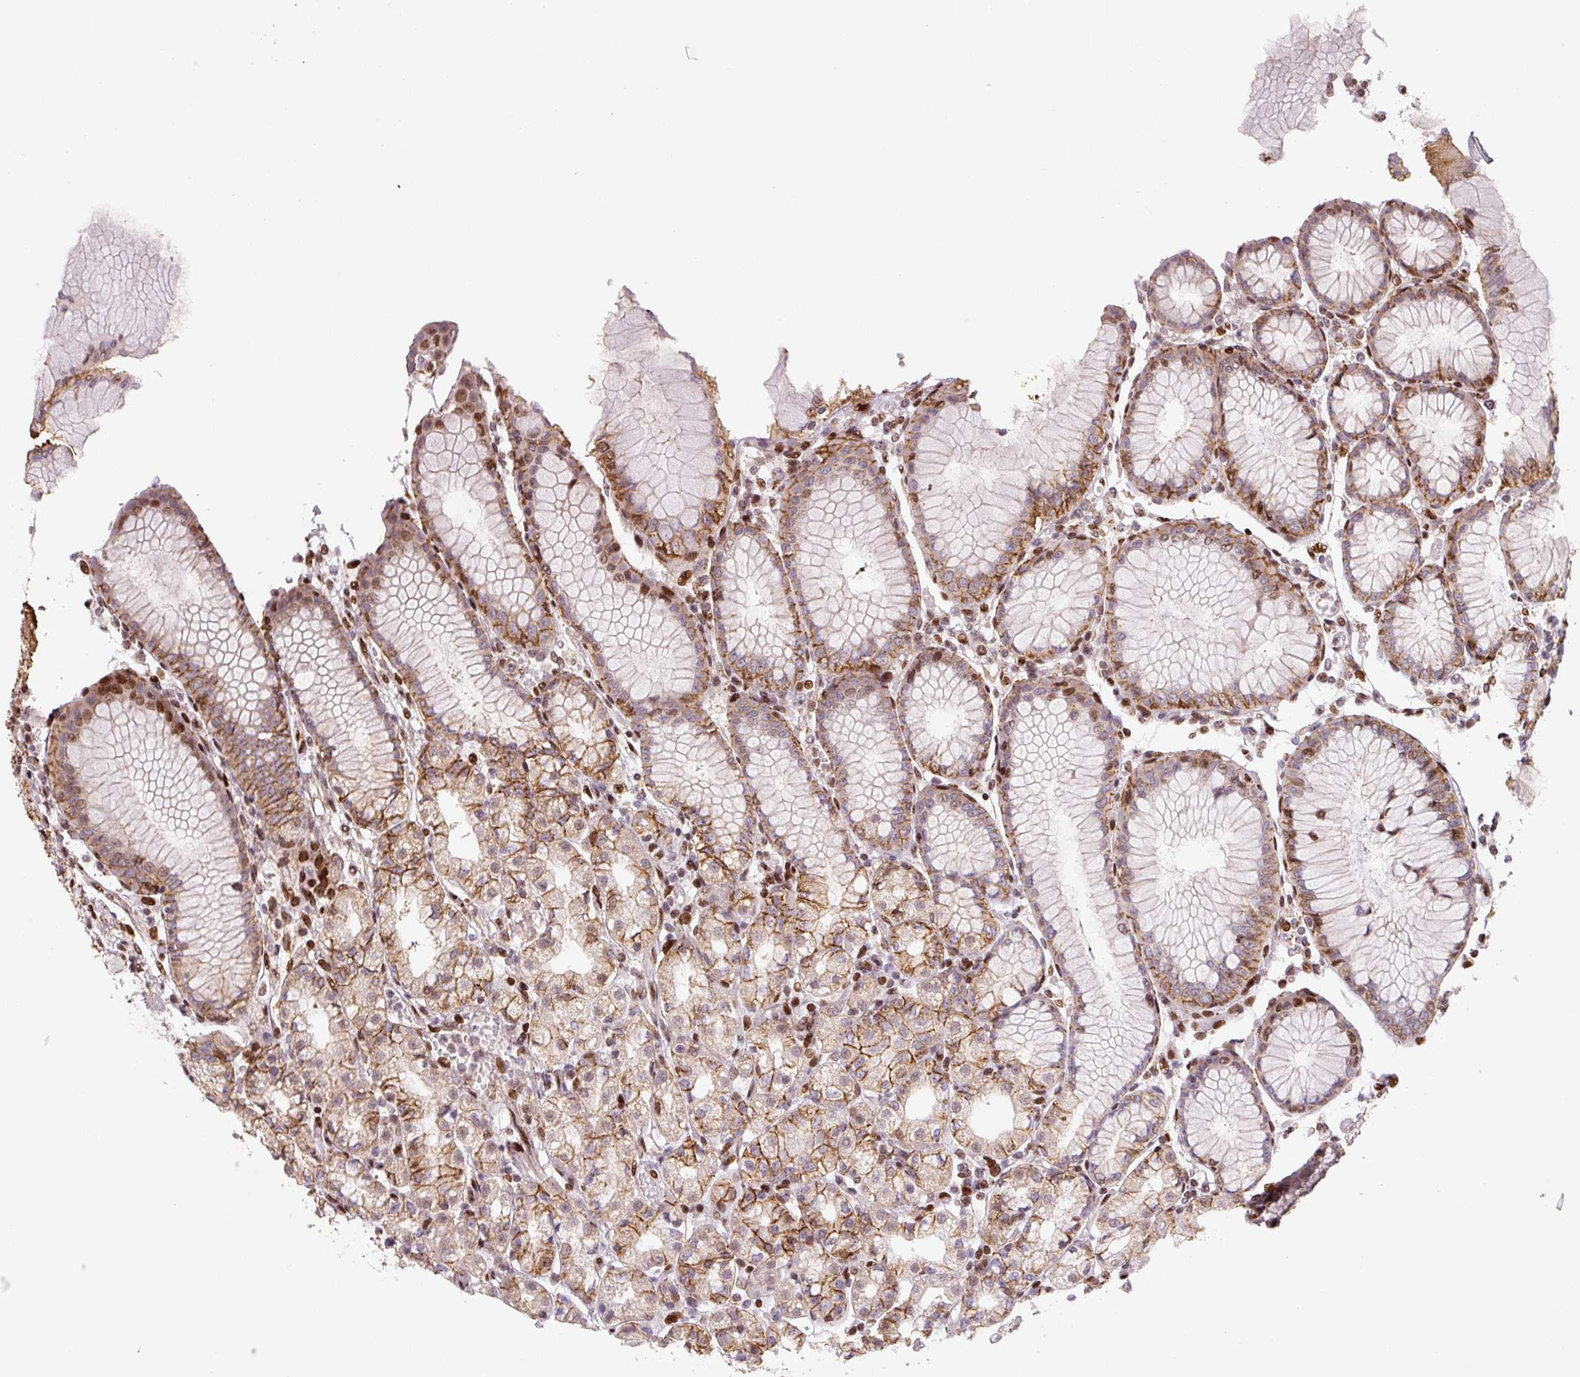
{"staining": {"intensity": "moderate", "quantity": ">75%", "location": "cytoplasmic/membranous,nuclear"}, "tissue": "stomach", "cell_type": "Glandular cells", "image_type": "normal", "snomed": [{"axis": "morphology", "description": "Normal tissue, NOS"}, {"axis": "topography", "description": "Stomach"}], "caption": "Immunohistochemistry of benign human stomach exhibits medium levels of moderate cytoplasmic/membranous,nuclear expression in approximately >75% of glandular cells.", "gene": "PYDC2", "patient": {"sex": "female", "age": 57}}